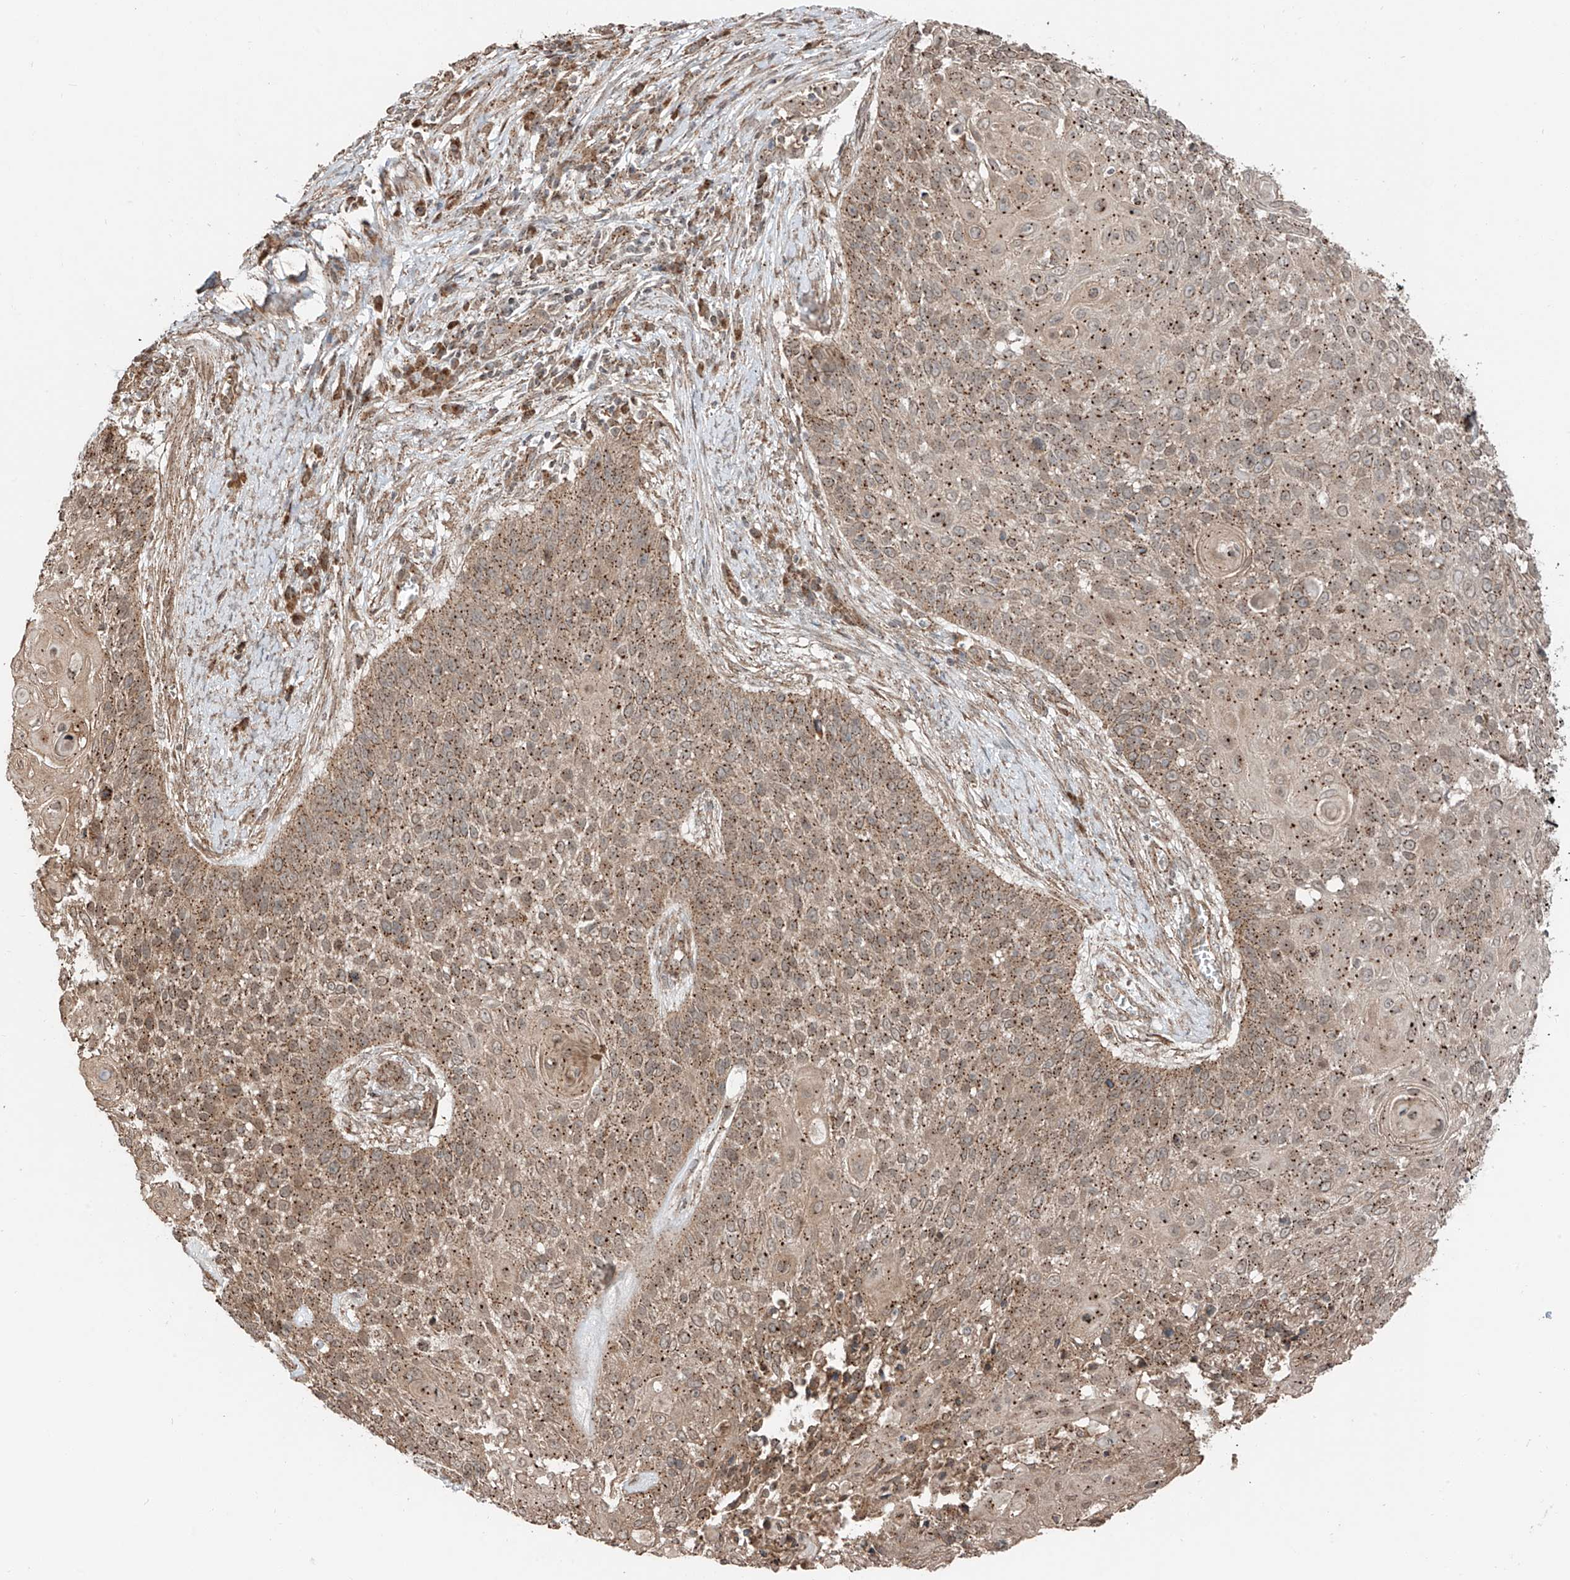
{"staining": {"intensity": "moderate", "quantity": ">75%", "location": "cytoplasmic/membranous"}, "tissue": "cervical cancer", "cell_type": "Tumor cells", "image_type": "cancer", "snomed": [{"axis": "morphology", "description": "Squamous cell carcinoma, NOS"}, {"axis": "topography", "description": "Cervix"}], "caption": "Cervical cancer stained for a protein shows moderate cytoplasmic/membranous positivity in tumor cells.", "gene": "CEP162", "patient": {"sex": "female", "age": 39}}